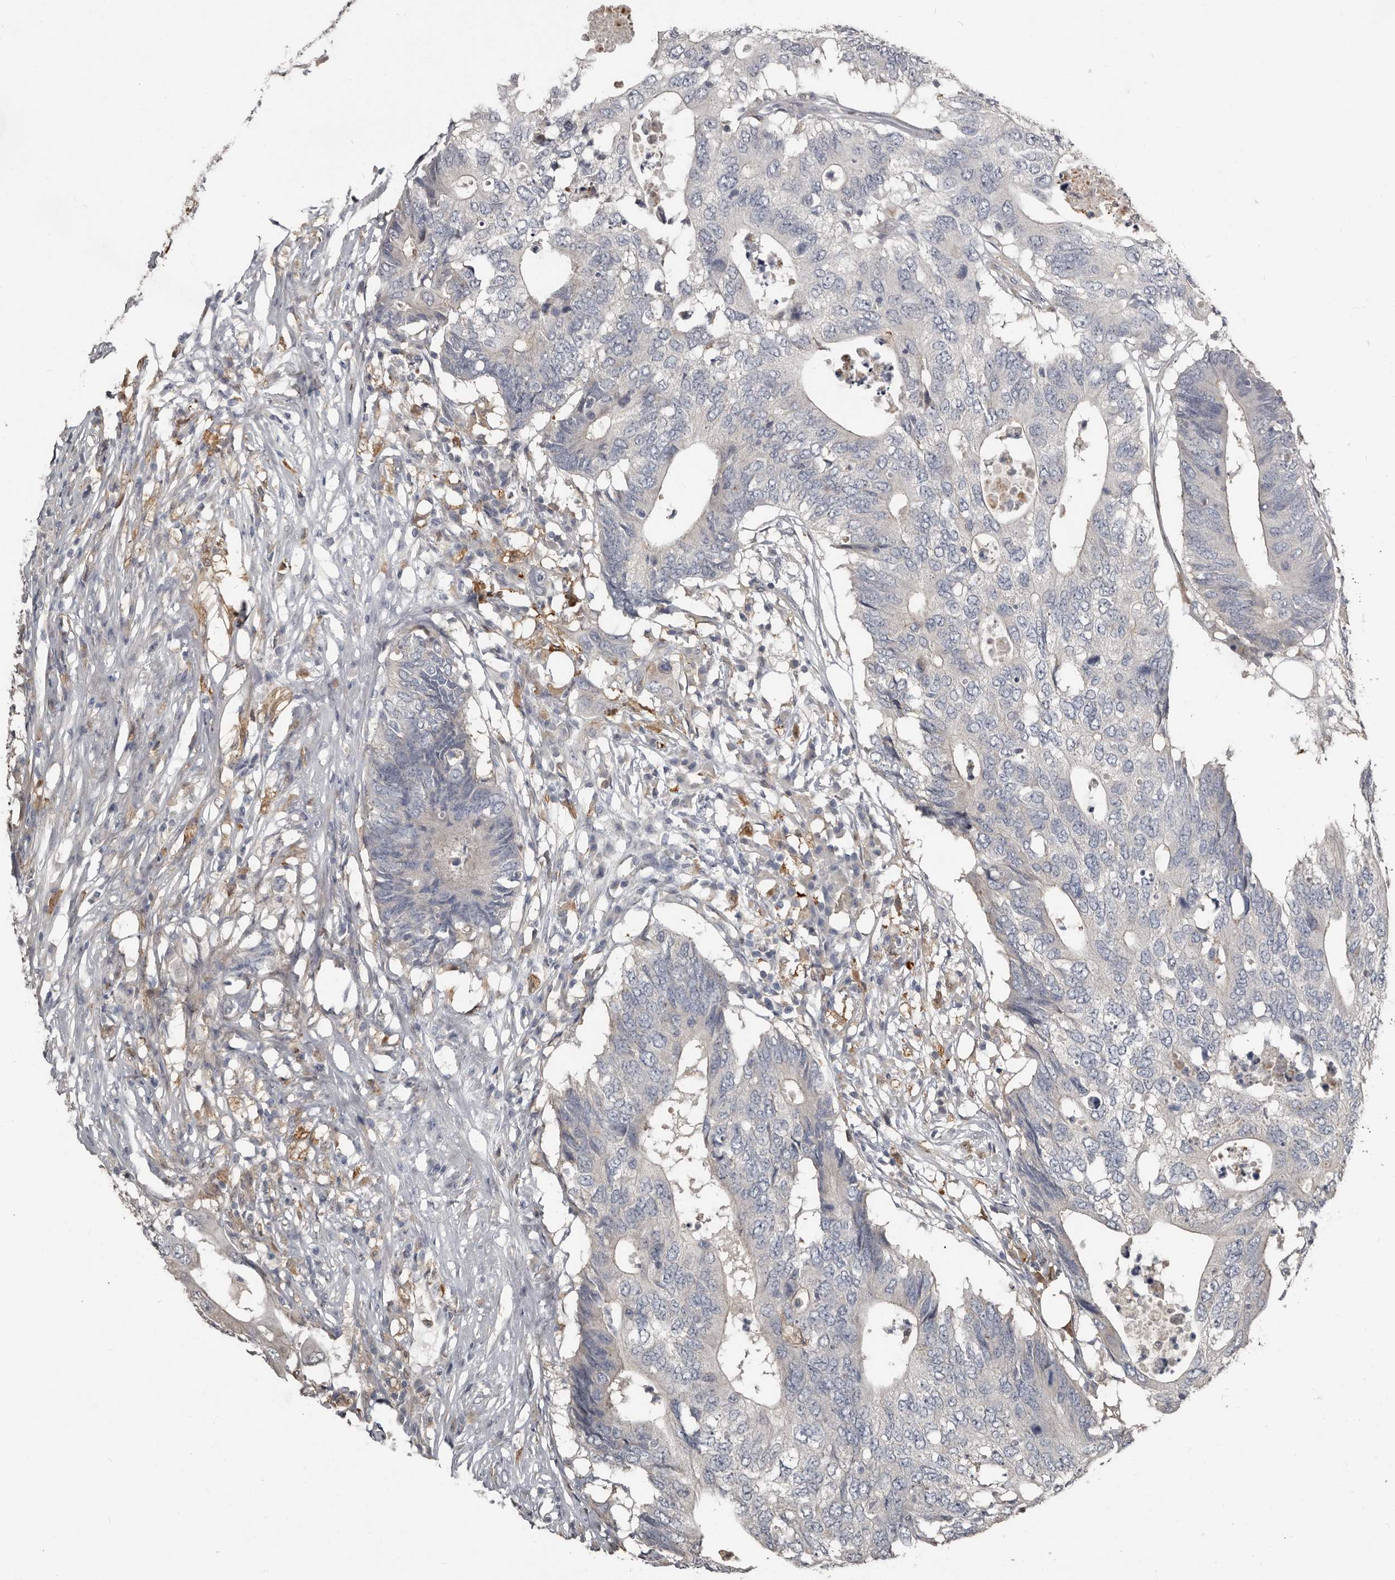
{"staining": {"intensity": "negative", "quantity": "none", "location": "none"}, "tissue": "colorectal cancer", "cell_type": "Tumor cells", "image_type": "cancer", "snomed": [{"axis": "morphology", "description": "Adenocarcinoma, NOS"}, {"axis": "topography", "description": "Colon"}], "caption": "Adenocarcinoma (colorectal) stained for a protein using immunohistochemistry (IHC) reveals no expression tumor cells.", "gene": "KCNJ8", "patient": {"sex": "male", "age": 71}}